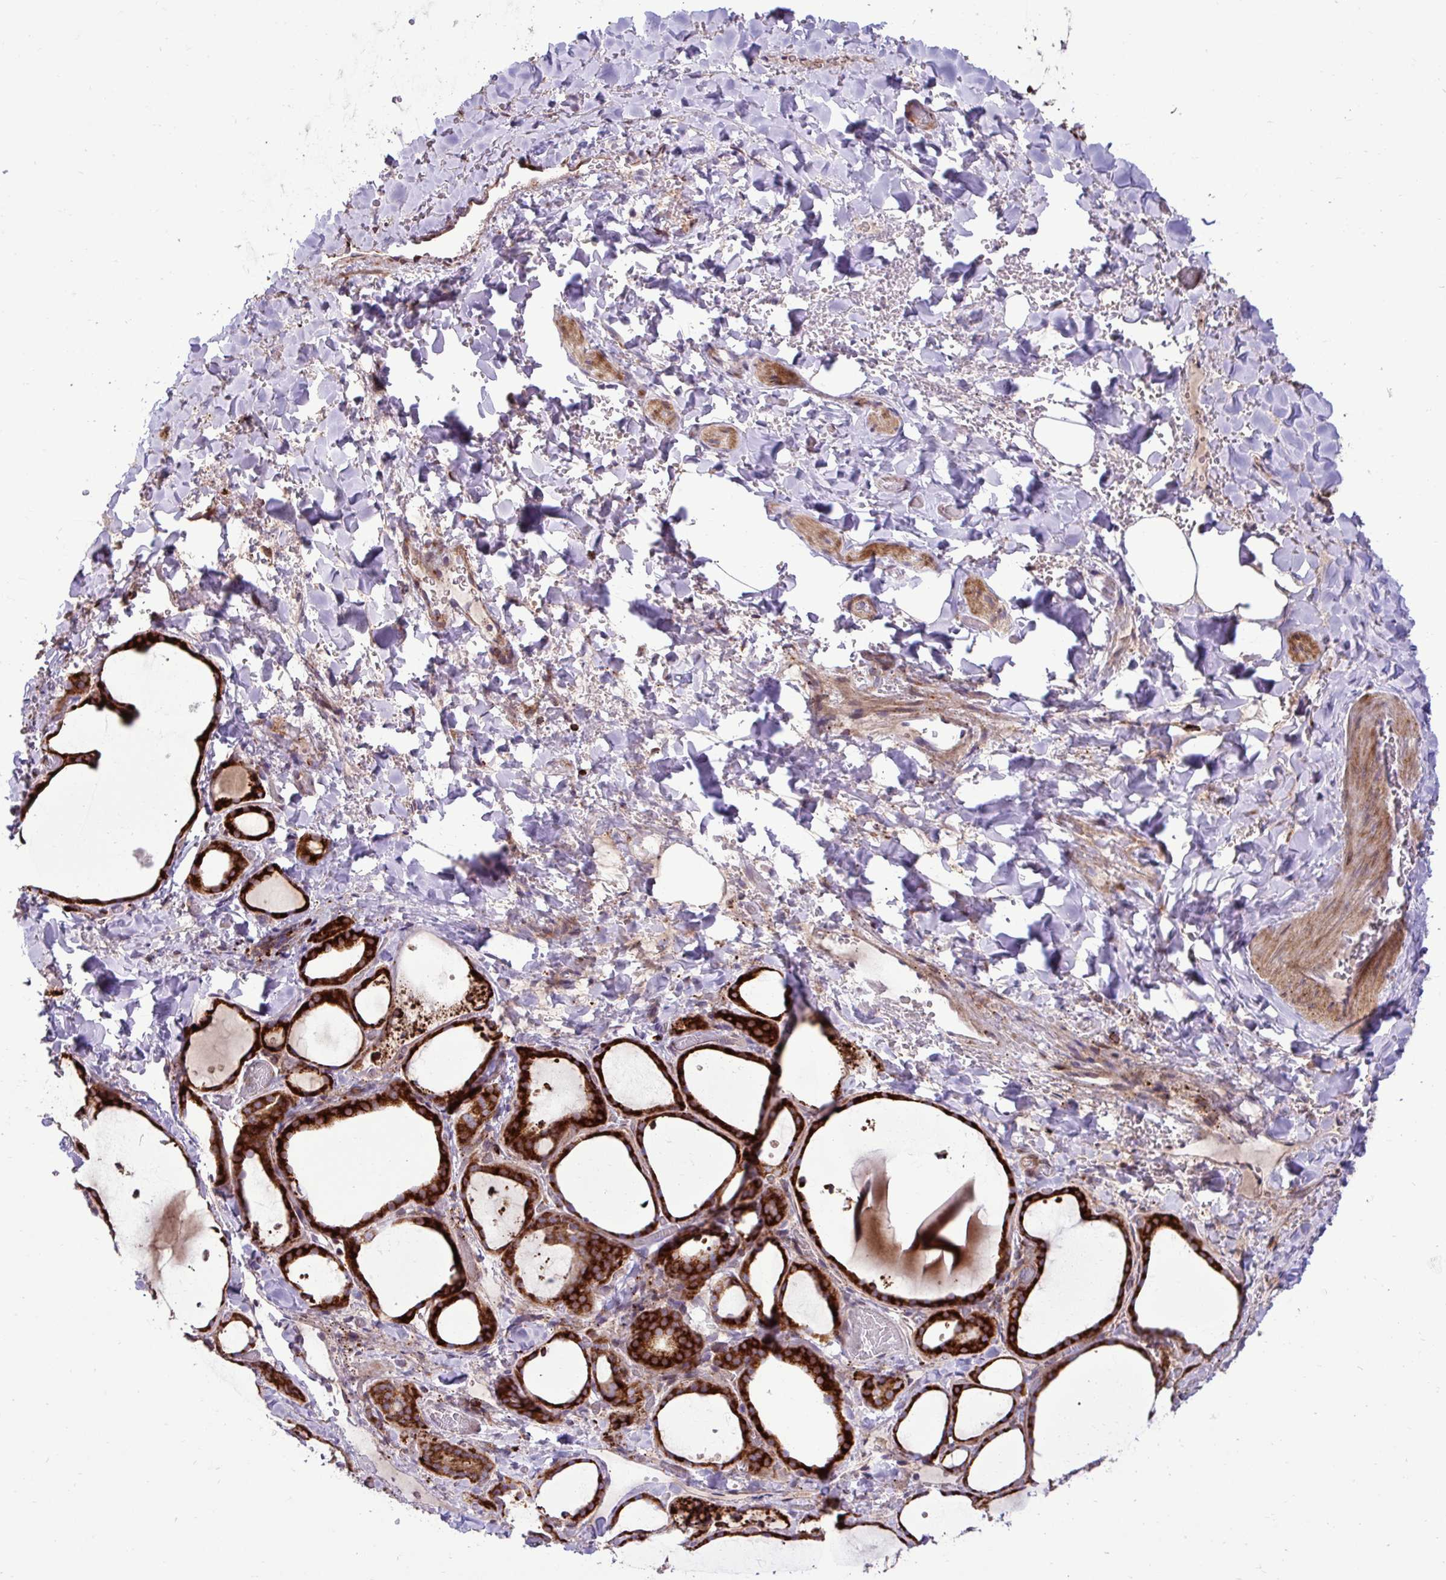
{"staining": {"intensity": "strong", "quantity": ">75%", "location": "cytoplasmic/membranous"}, "tissue": "thyroid gland", "cell_type": "Glandular cells", "image_type": "normal", "snomed": [{"axis": "morphology", "description": "Normal tissue, NOS"}, {"axis": "topography", "description": "Thyroid gland"}], "caption": "Benign thyroid gland was stained to show a protein in brown. There is high levels of strong cytoplasmic/membranous expression in about >75% of glandular cells. (IHC, brightfield microscopy, high magnification).", "gene": "LIMS1", "patient": {"sex": "female", "age": 36}}